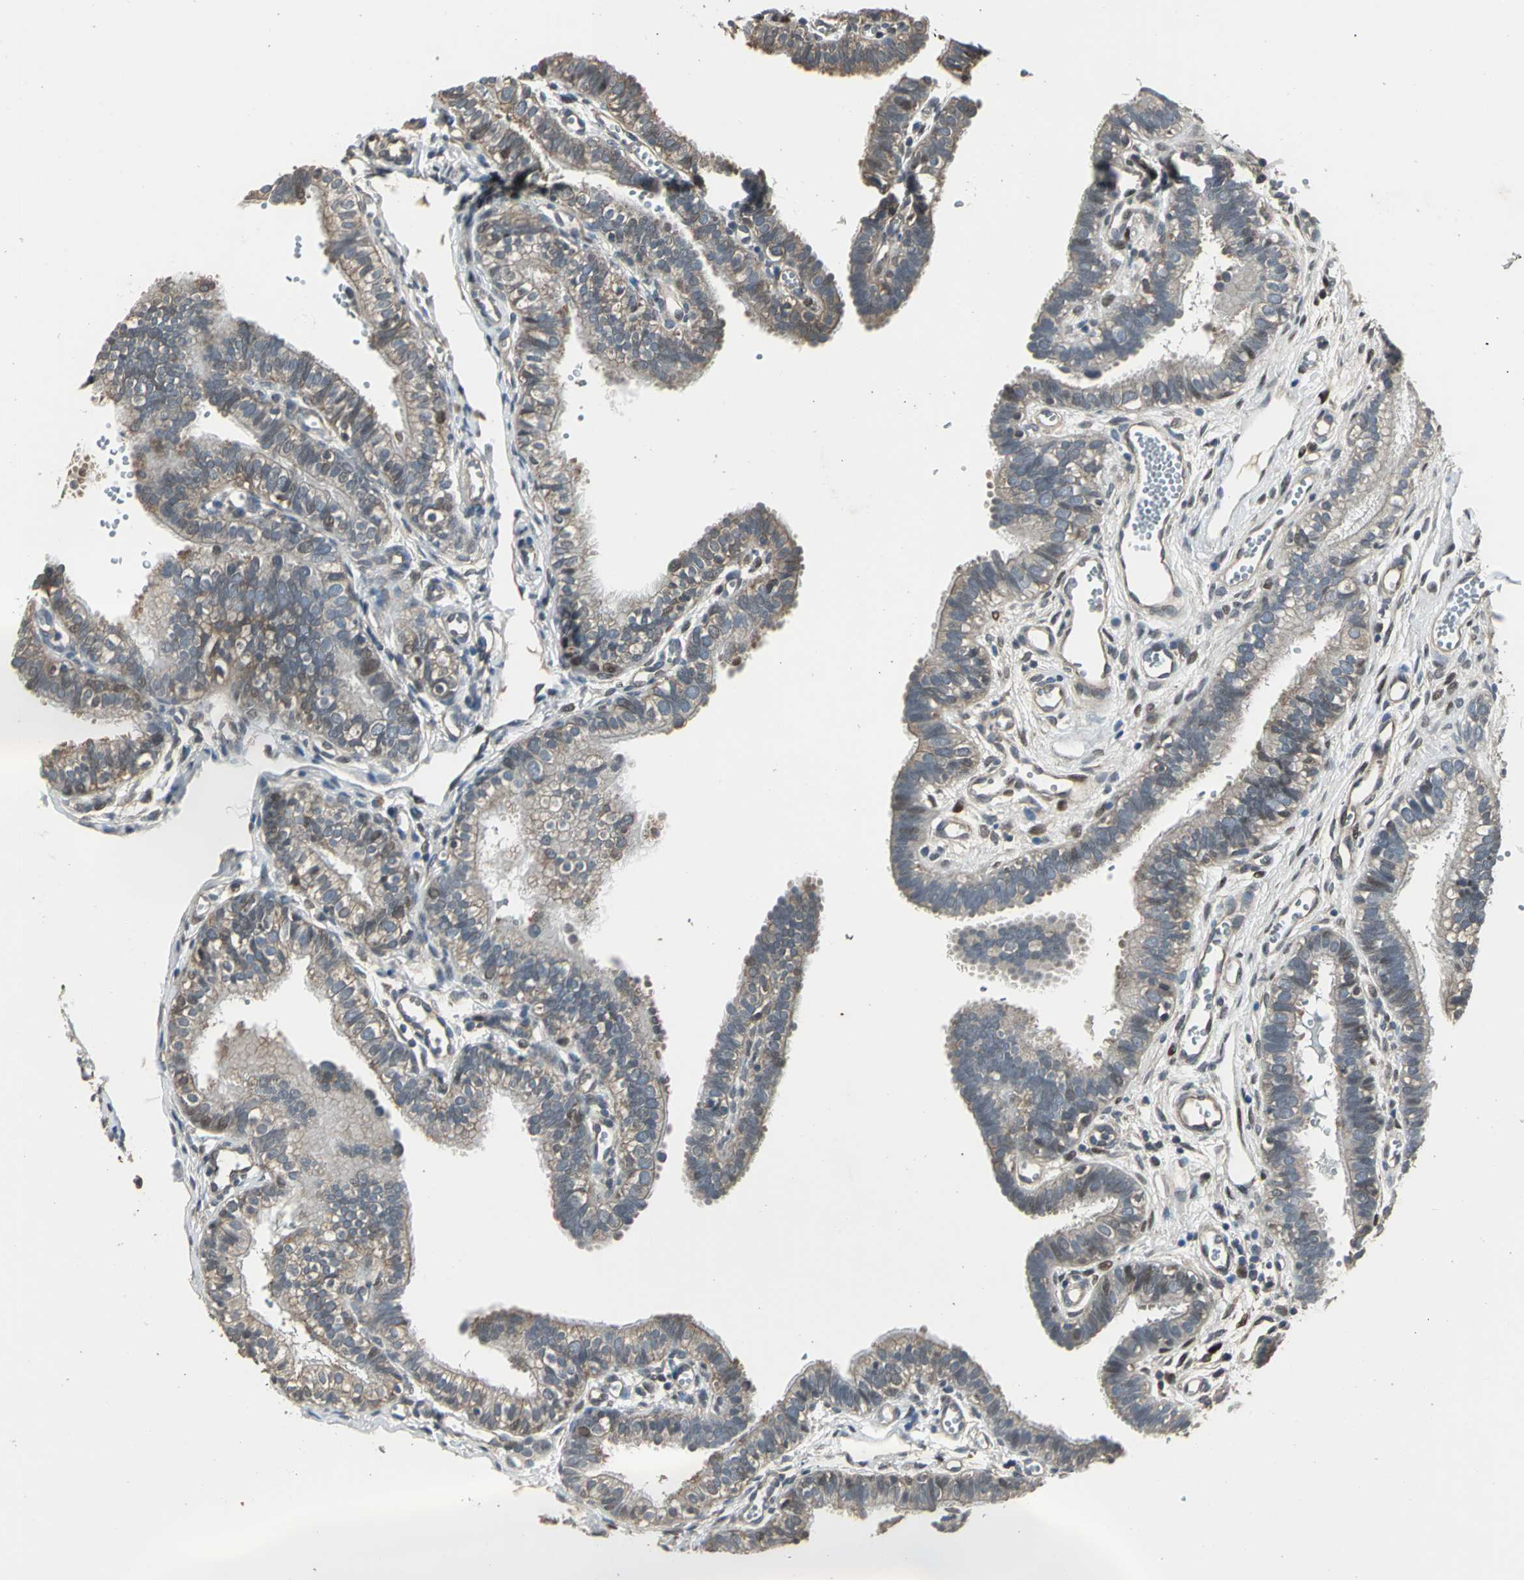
{"staining": {"intensity": "moderate", "quantity": ">75%", "location": "cytoplasmic/membranous"}, "tissue": "fallopian tube", "cell_type": "Glandular cells", "image_type": "normal", "snomed": [{"axis": "morphology", "description": "Normal tissue, NOS"}, {"axis": "topography", "description": "Fallopian tube"}, {"axis": "topography", "description": "Placenta"}], "caption": "A medium amount of moderate cytoplasmic/membranous expression is identified in approximately >75% of glandular cells in benign fallopian tube. (DAB = brown stain, brightfield microscopy at high magnification).", "gene": "PFDN1", "patient": {"sex": "female", "age": 34}}